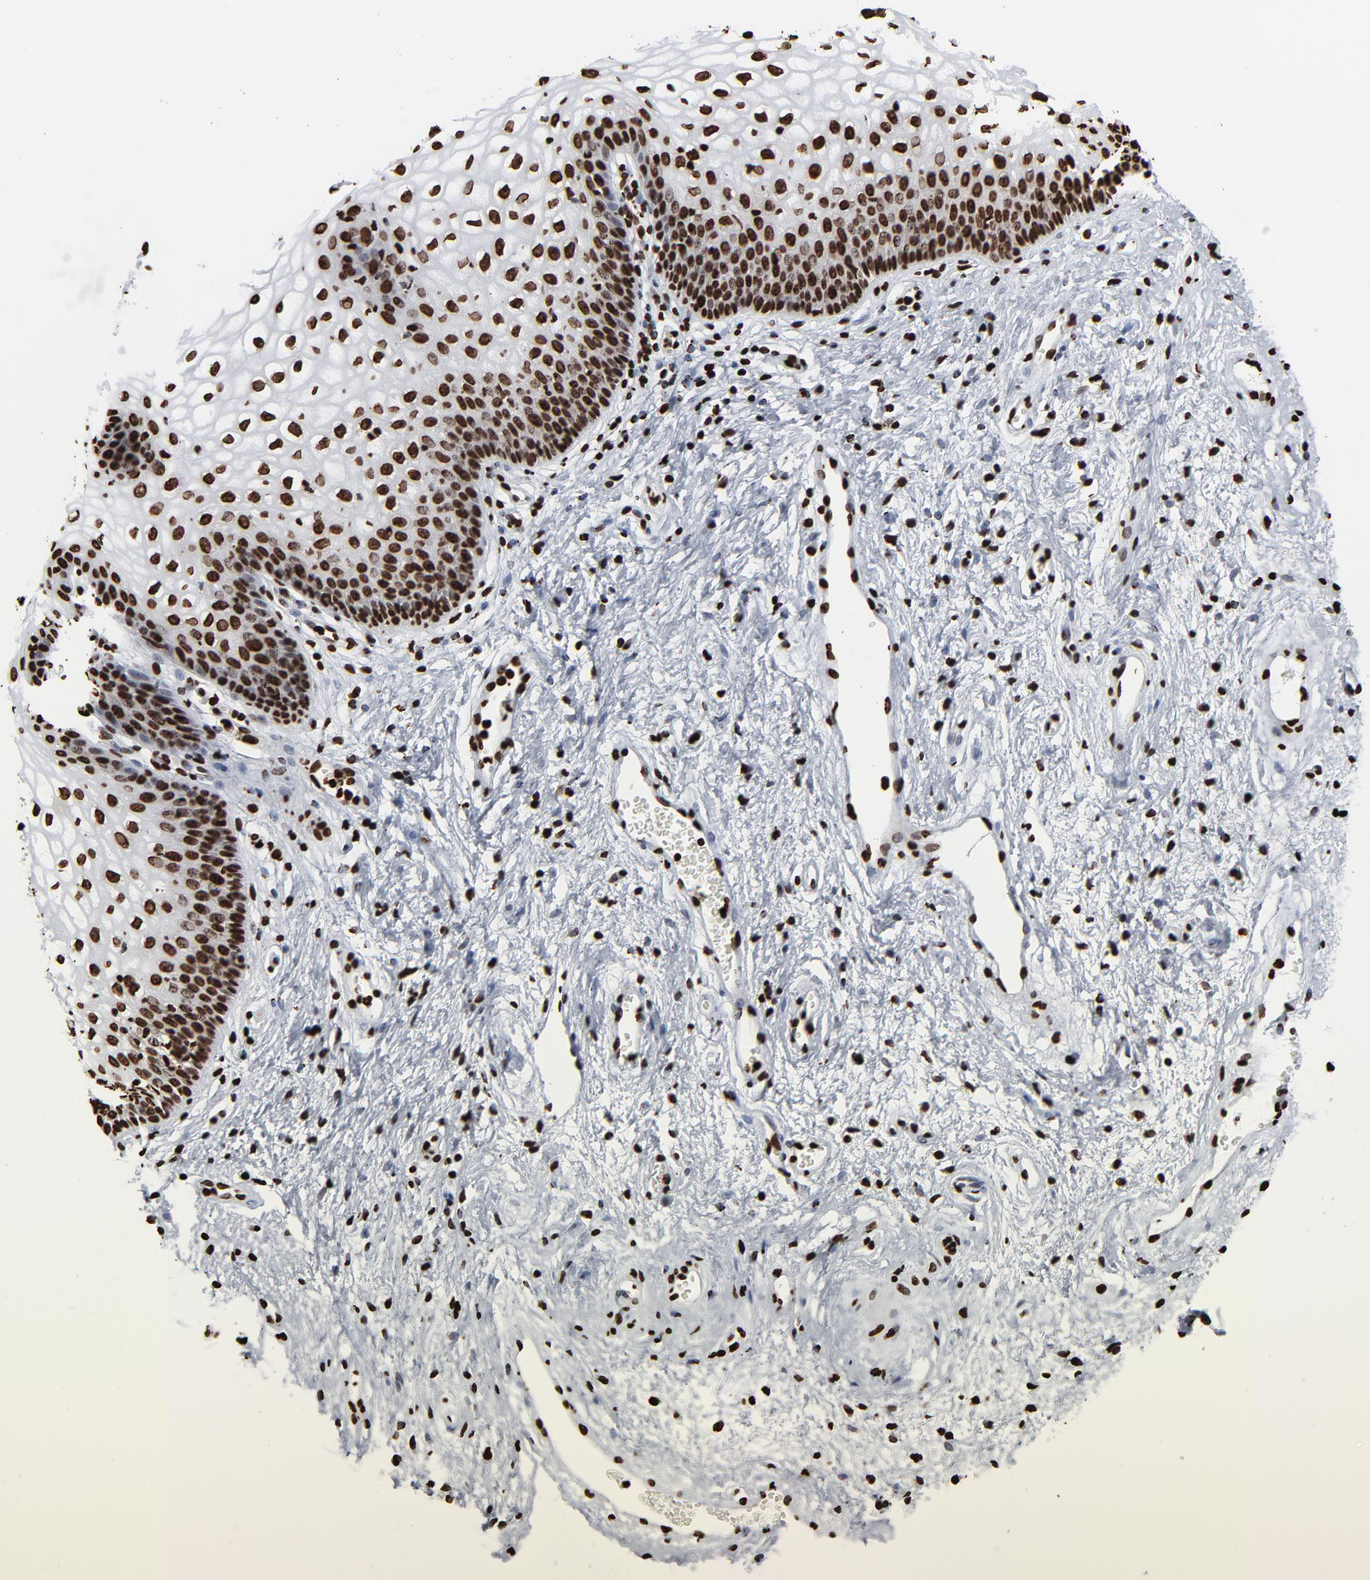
{"staining": {"intensity": "strong", "quantity": ">75%", "location": "nuclear"}, "tissue": "vagina", "cell_type": "Squamous epithelial cells", "image_type": "normal", "snomed": [{"axis": "morphology", "description": "Normal tissue, NOS"}, {"axis": "topography", "description": "Vagina"}], "caption": "Squamous epithelial cells reveal high levels of strong nuclear expression in about >75% of cells in normal vagina.", "gene": "H3", "patient": {"sex": "female", "age": 34}}